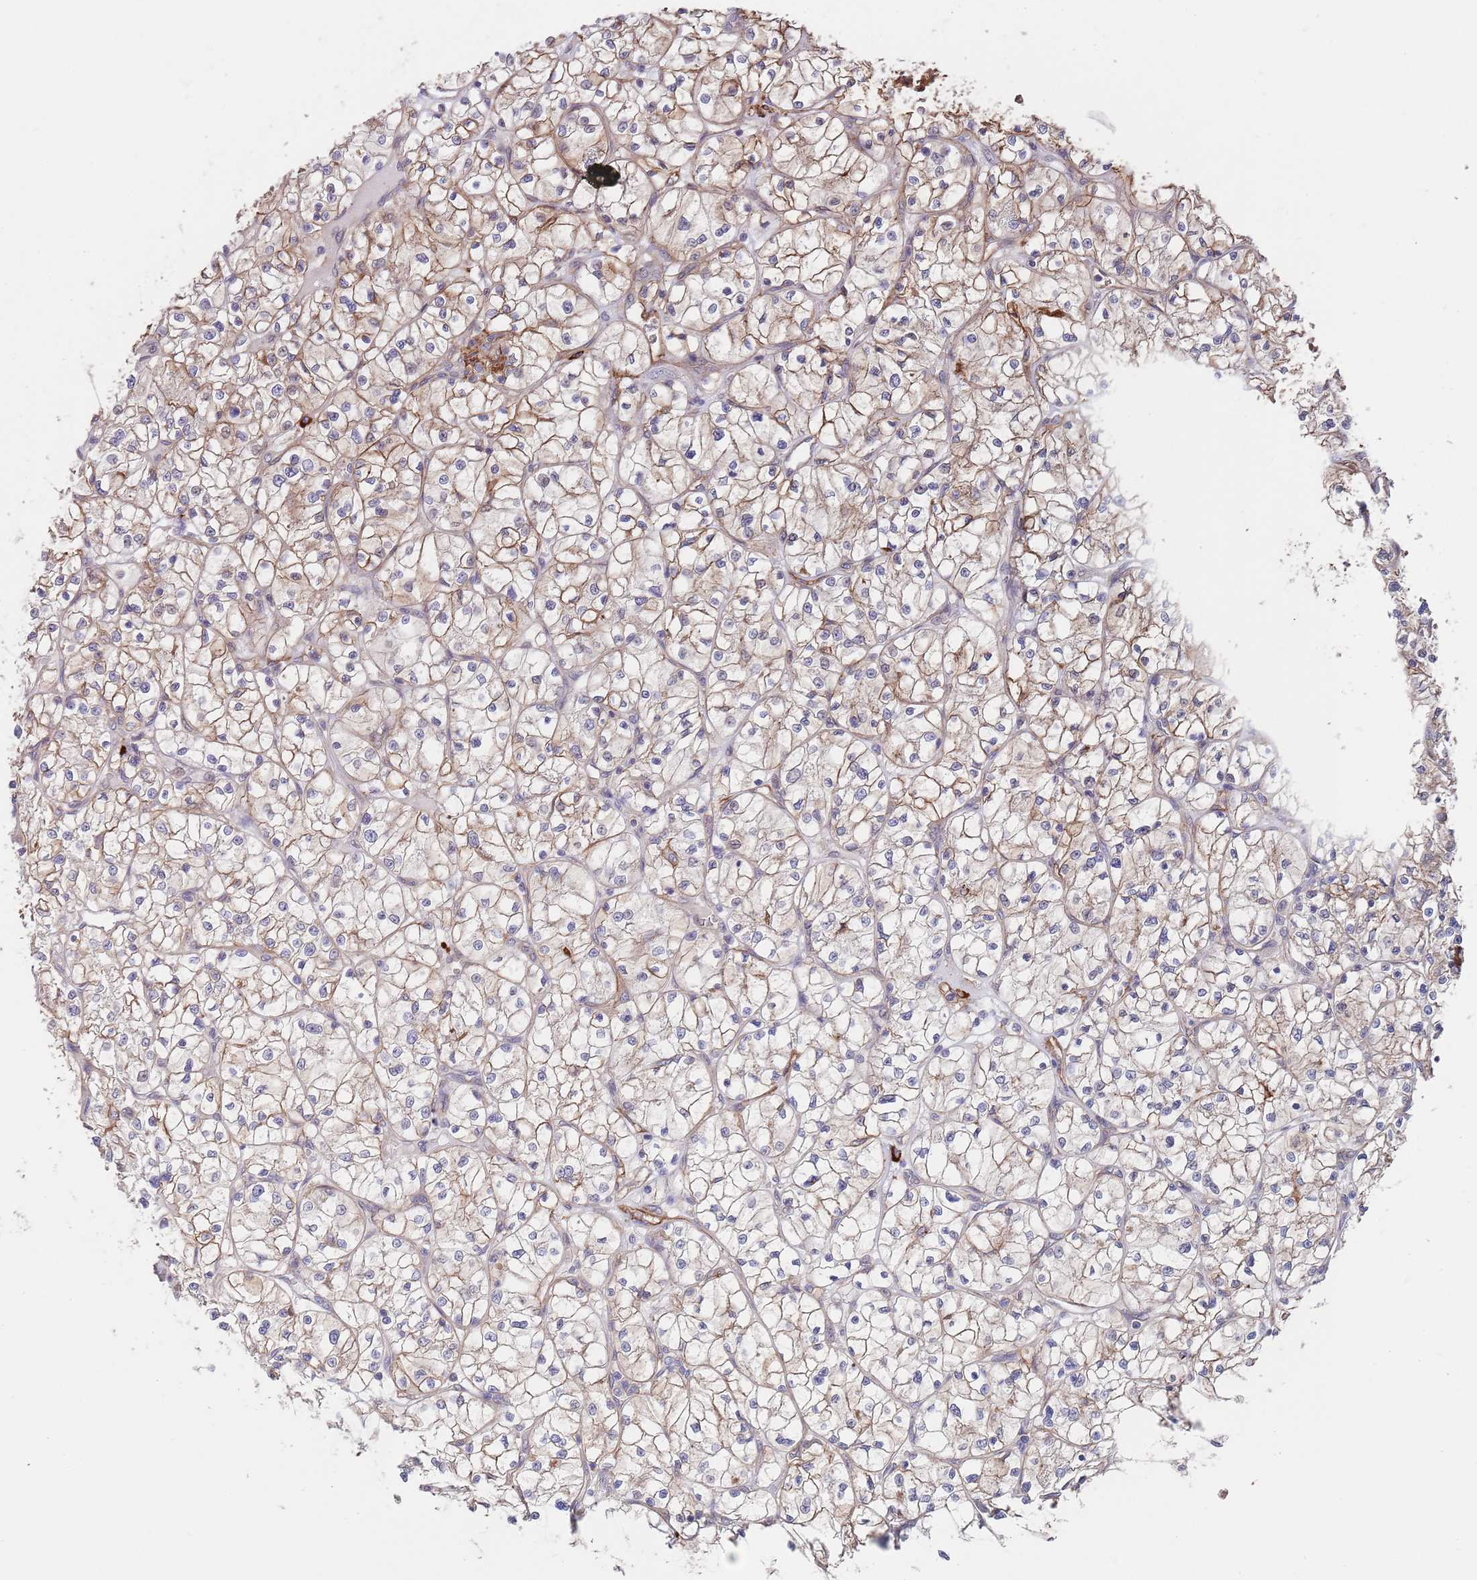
{"staining": {"intensity": "weak", "quantity": ">75%", "location": "cytoplasmic/membranous"}, "tissue": "renal cancer", "cell_type": "Tumor cells", "image_type": "cancer", "snomed": [{"axis": "morphology", "description": "Adenocarcinoma, NOS"}, {"axis": "topography", "description": "Kidney"}], "caption": "There is low levels of weak cytoplasmic/membranous expression in tumor cells of renal adenocarcinoma, as demonstrated by immunohistochemical staining (brown color).", "gene": "BPNT1", "patient": {"sex": "female", "age": 64}}